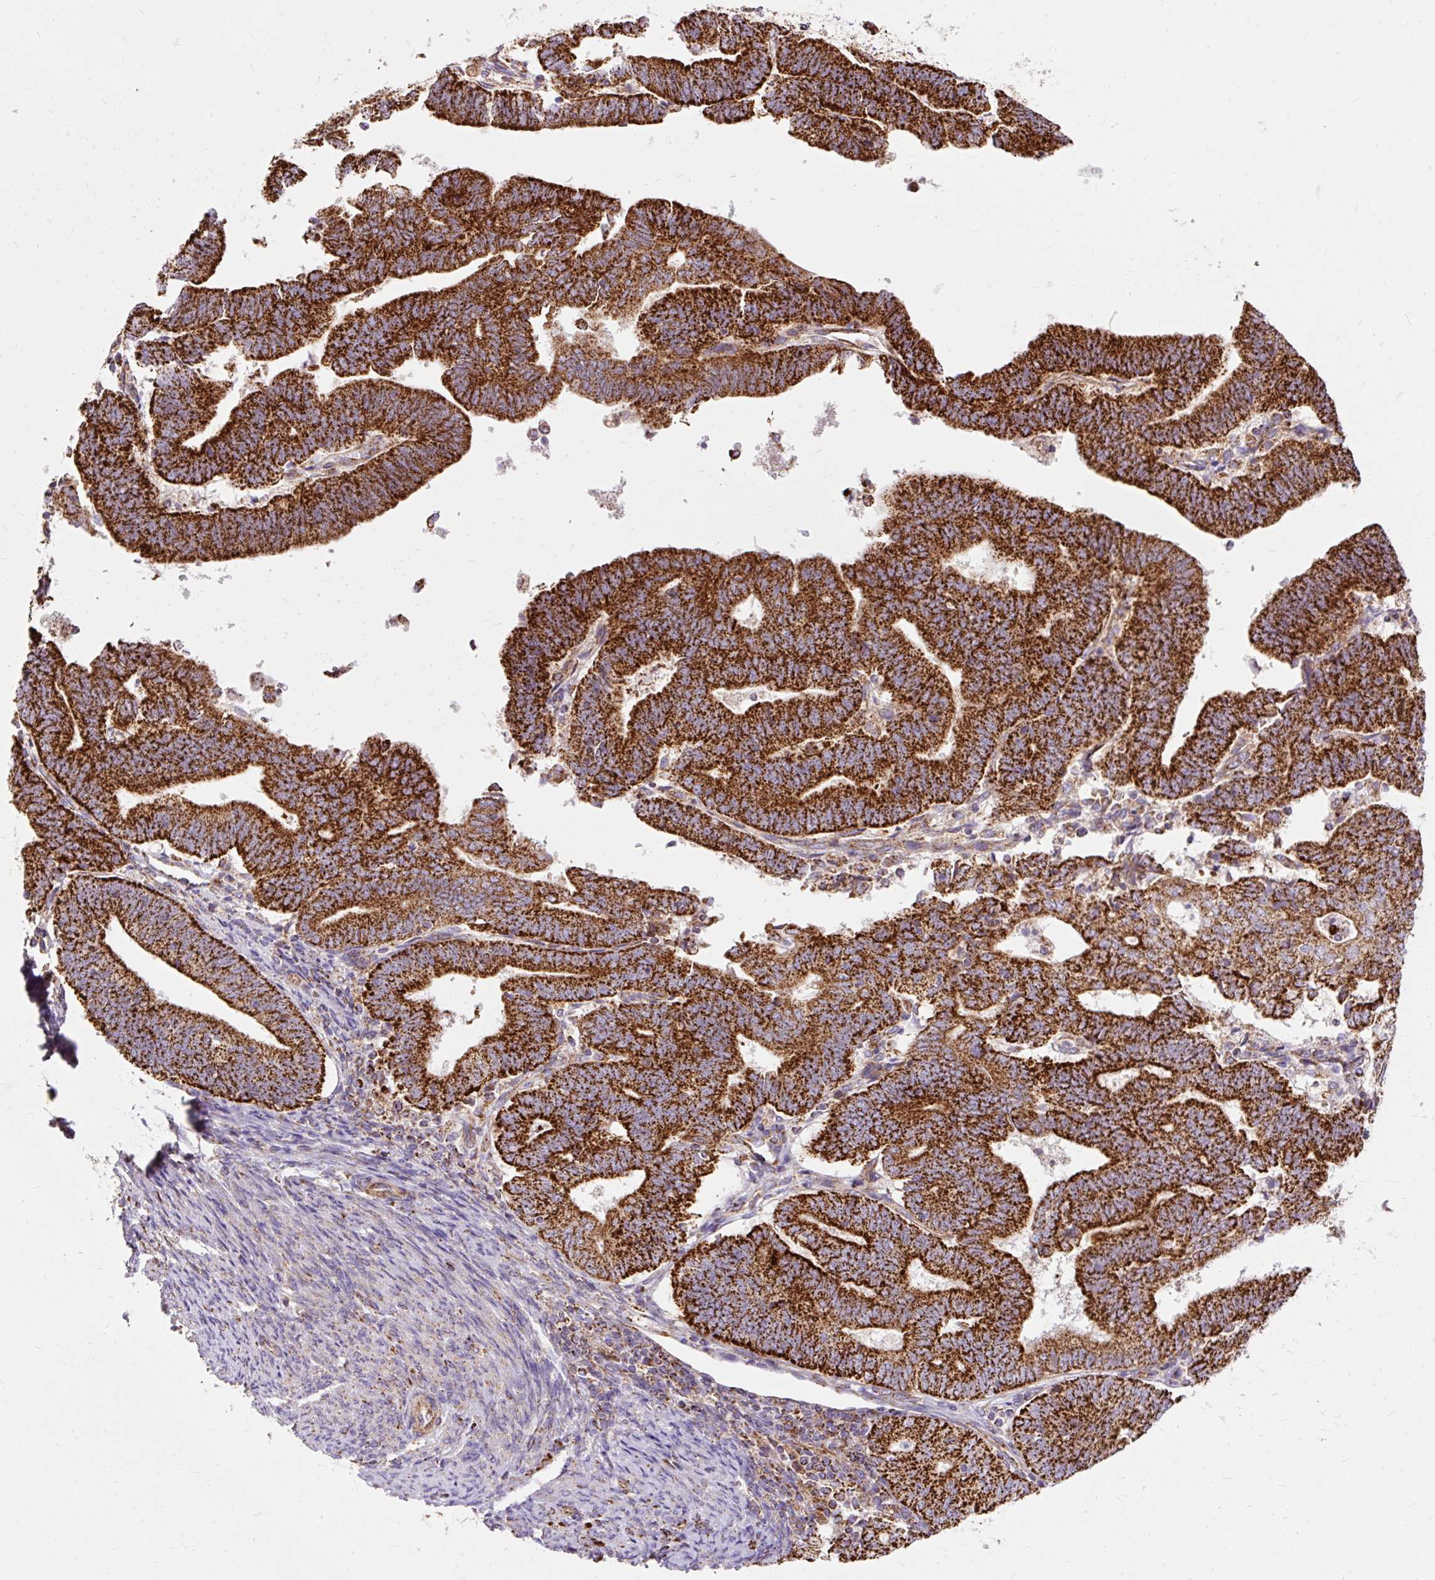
{"staining": {"intensity": "strong", "quantity": ">75%", "location": "cytoplasmic/membranous"}, "tissue": "endometrial cancer", "cell_type": "Tumor cells", "image_type": "cancer", "snomed": [{"axis": "morphology", "description": "Adenocarcinoma, NOS"}, {"axis": "topography", "description": "Endometrium"}], "caption": "Immunohistochemistry (IHC) (DAB) staining of human endometrial cancer (adenocarcinoma) demonstrates strong cytoplasmic/membranous protein positivity in about >75% of tumor cells.", "gene": "CEP290", "patient": {"sex": "female", "age": 70}}